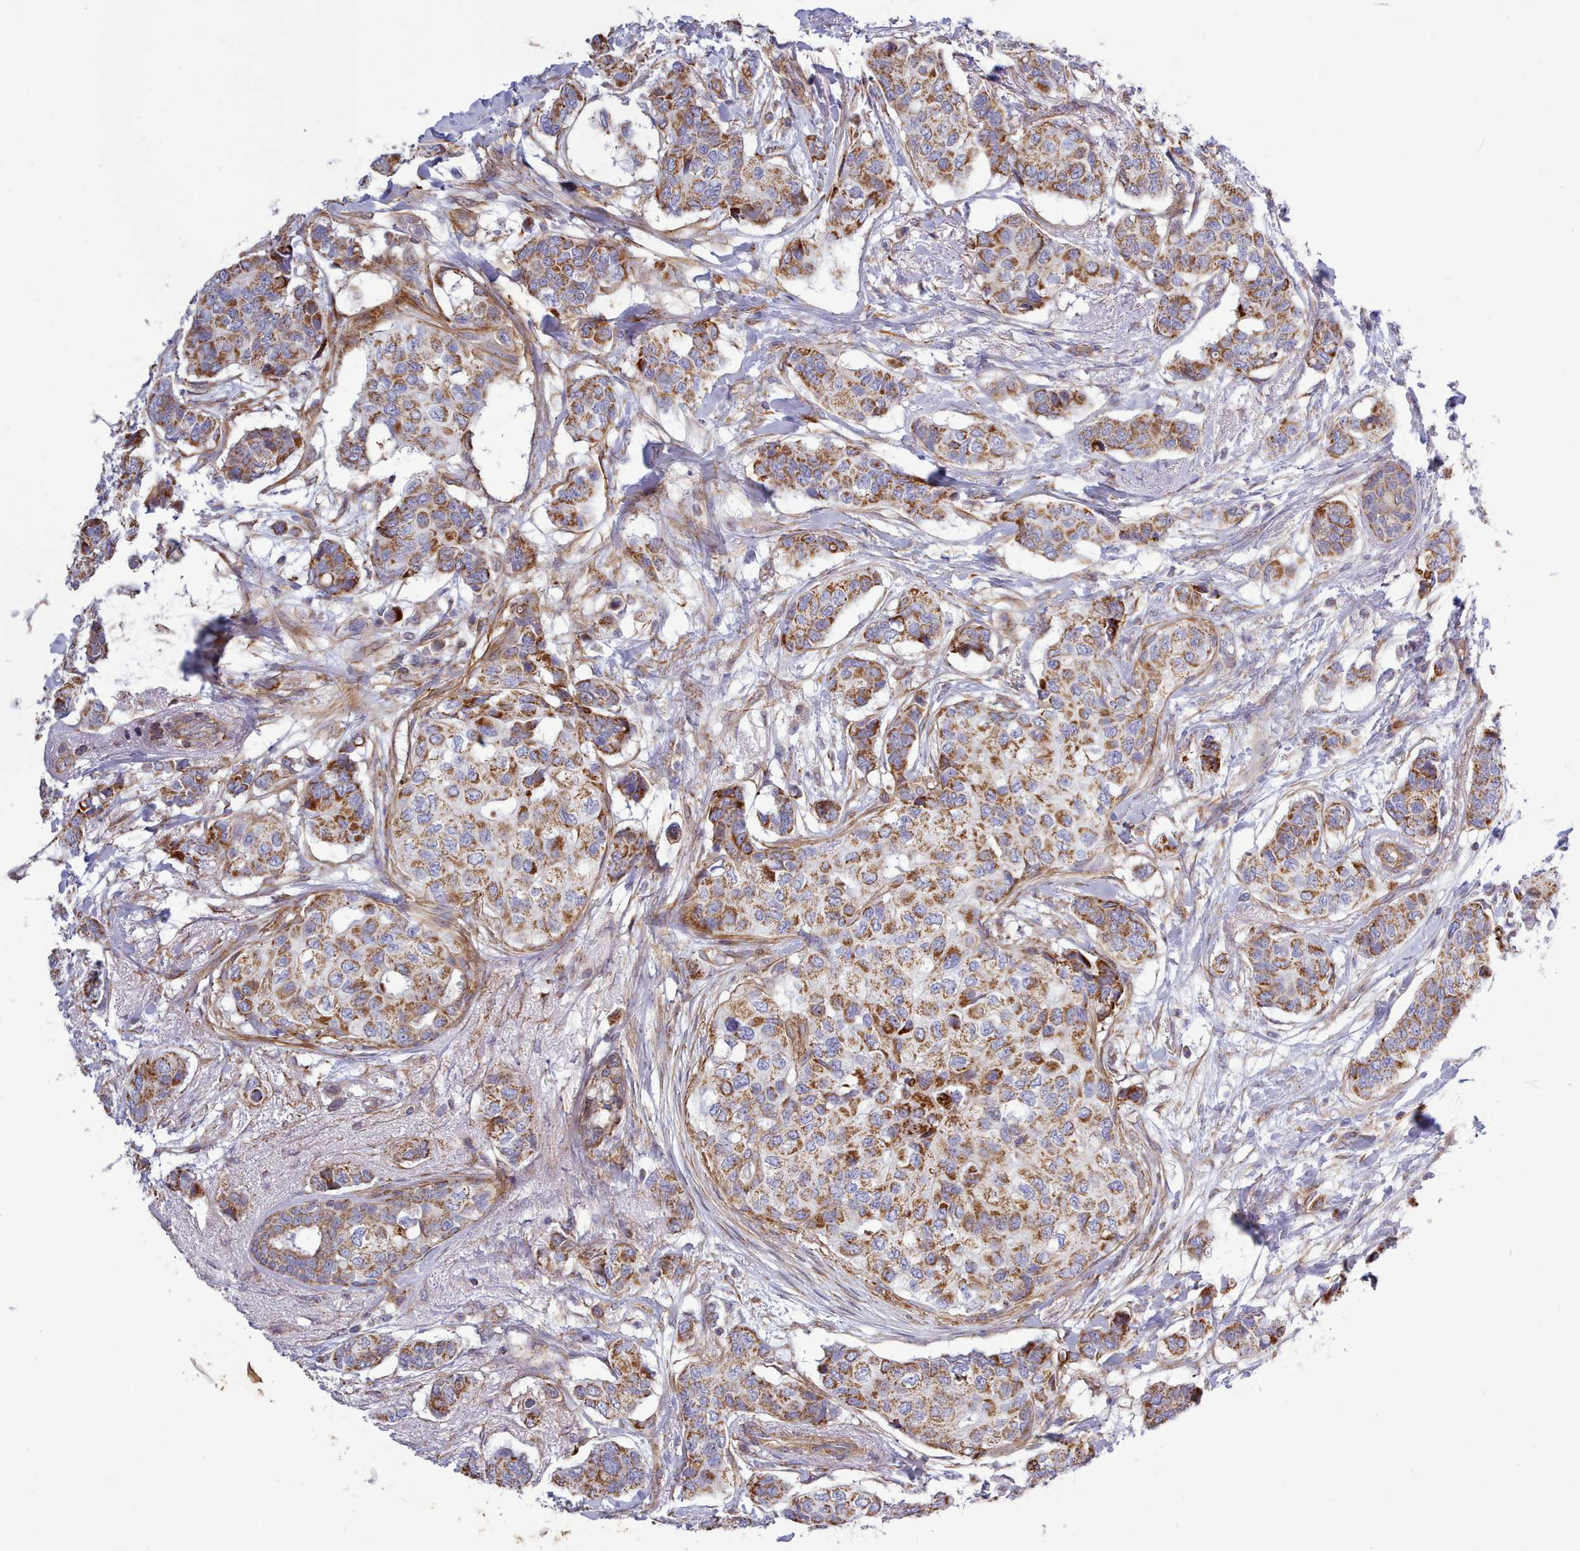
{"staining": {"intensity": "moderate", "quantity": ">75%", "location": "cytoplasmic/membranous"}, "tissue": "breast cancer", "cell_type": "Tumor cells", "image_type": "cancer", "snomed": [{"axis": "morphology", "description": "Lobular carcinoma"}, {"axis": "topography", "description": "Breast"}], "caption": "Protein staining shows moderate cytoplasmic/membranous staining in approximately >75% of tumor cells in breast cancer (lobular carcinoma). (DAB = brown stain, brightfield microscopy at high magnification).", "gene": "MRPL21", "patient": {"sex": "female", "age": 51}}